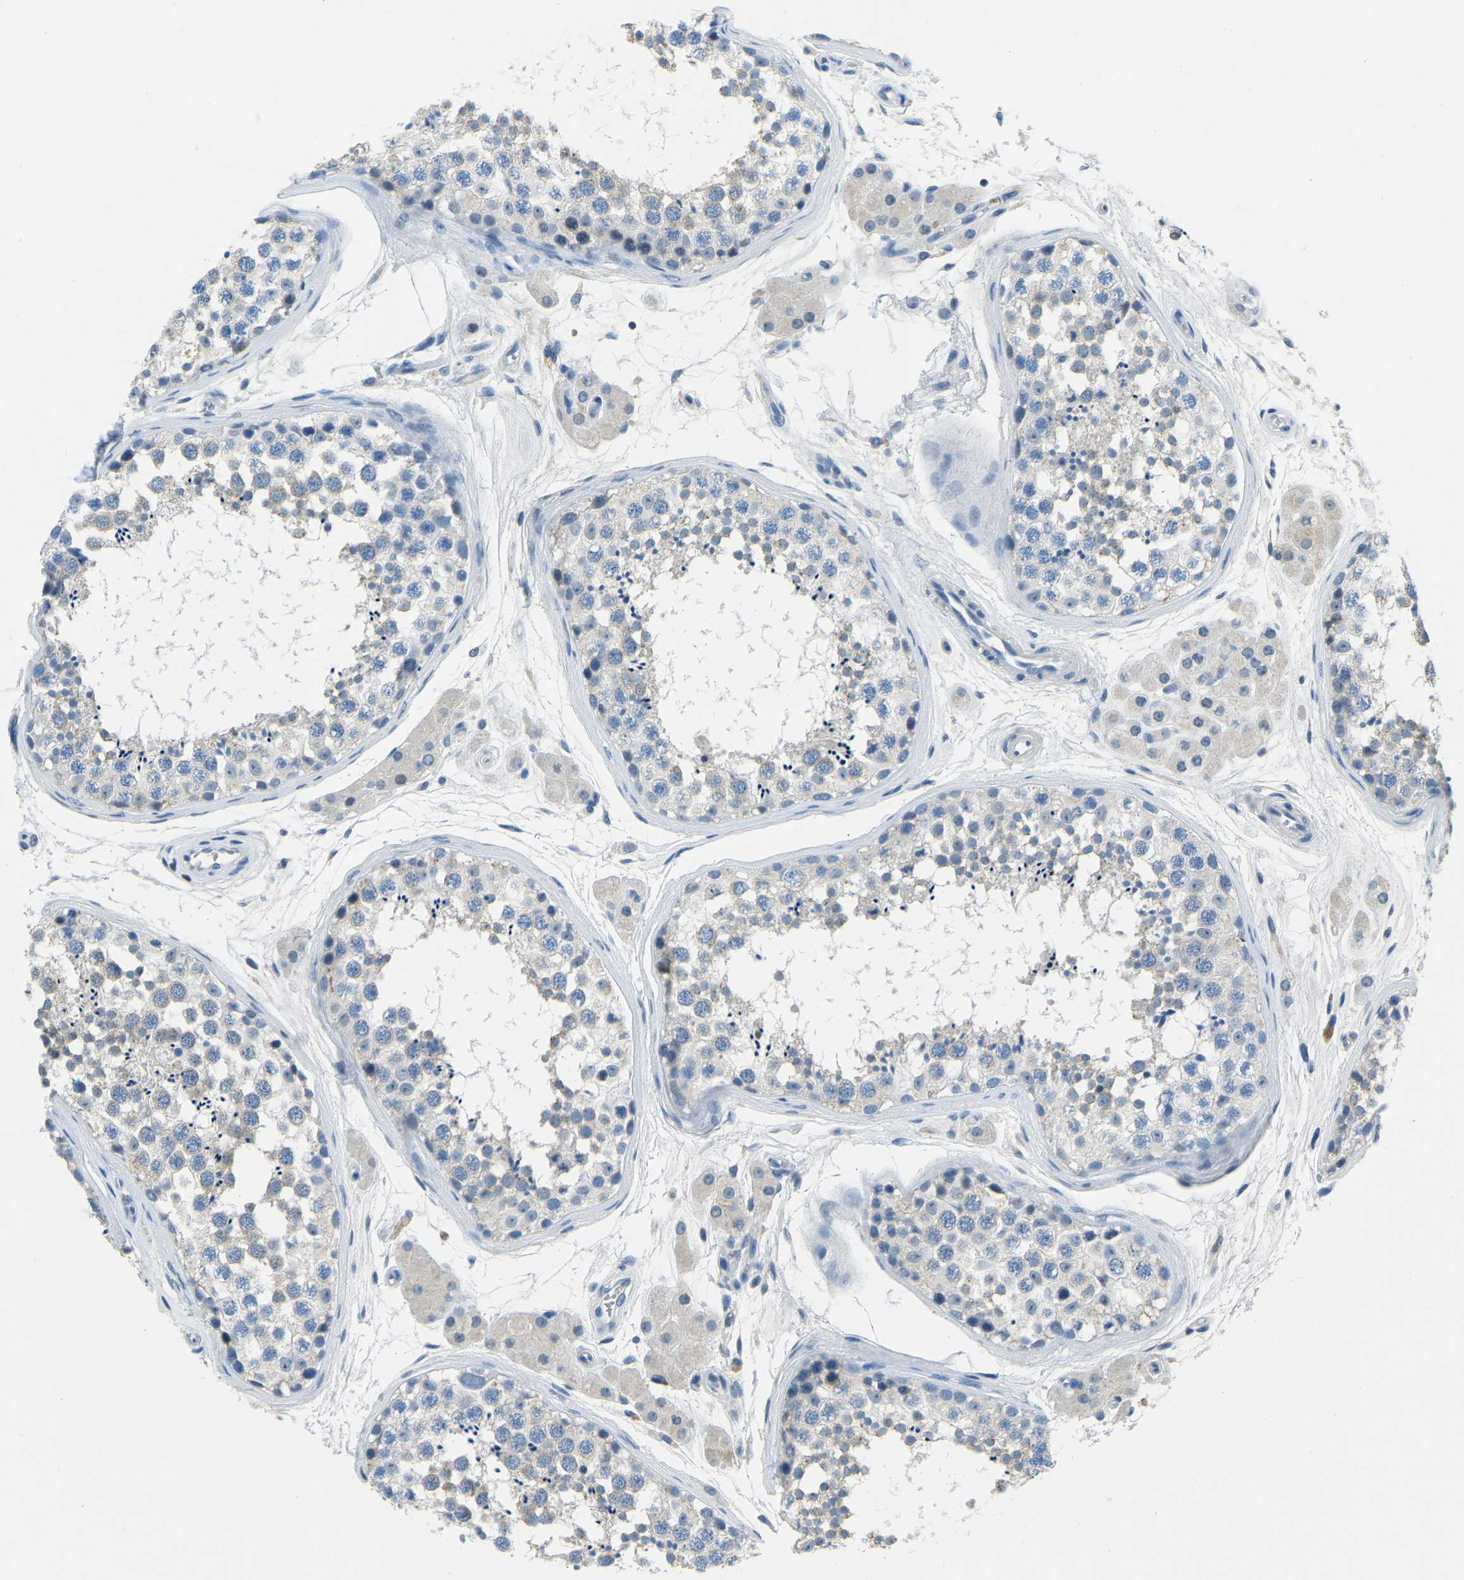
{"staining": {"intensity": "negative", "quantity": "none", "location": "none"}, "tissue": "testis", "cell_type": "Cells in seminiferous ducts", "image_type": "normal", "snomed": [{"axis": "morphology", "description": "Normal tissue, NOS"}, {"axis": "topography", "description": "Testis"}], "caption": "A micrograph of human testis is negative for staining in cells in seminiferous ducts.", "gene": "XIRP1", "patient": {"sex": "male", "age": 56}}